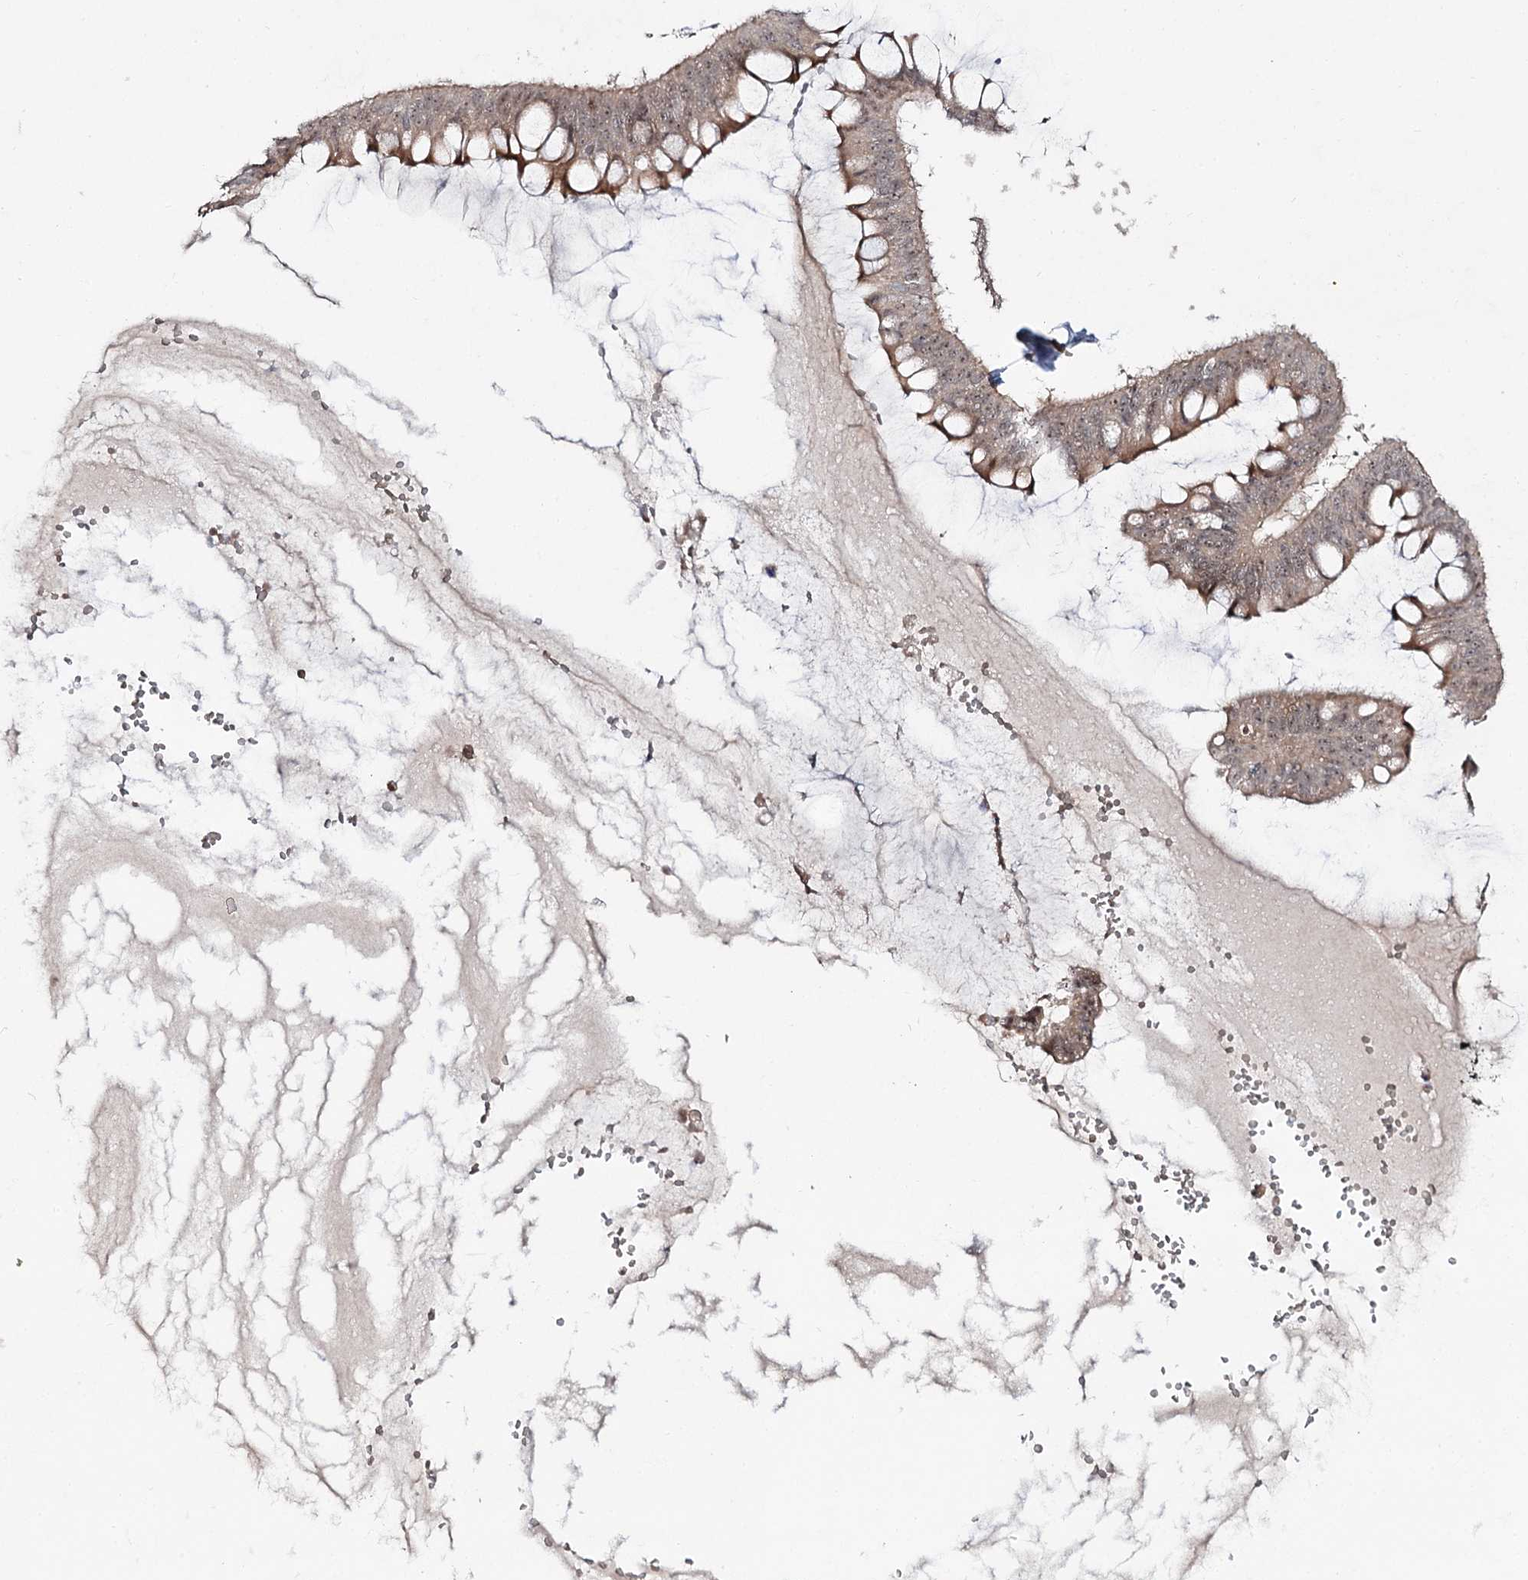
{"staining": {"intensity": "moderate", "quantity": ">75%", "location": "cytoplasmic/membranous,nuclear"}, "tissue": "ovarian cancer", "cell_type": "Tumor cells", "image_type": "cancer", "snomed": [{"axis": "morphology", "description": "Cystadenocarcinoma, mucinous, NOS"}, {"axis": "topography", "description": "Ovary"}], "caption": "Immunohistochemistry staining of ovarian cancer (mucinous cystadenocarcinoma), which demonstrates medium levels of moderate cytoplasmic/membranous and nuclear staining in about >75% of tumor cells indicating moderate cytoplasmic/membranous and nuclear protein positivity. The staining was performed using DAB (brown) for protein detection and nuclei were counterstained in hematoxylin (blue).", "gene": "RRP9", "patient": {"sex": "female", "age": 73}}